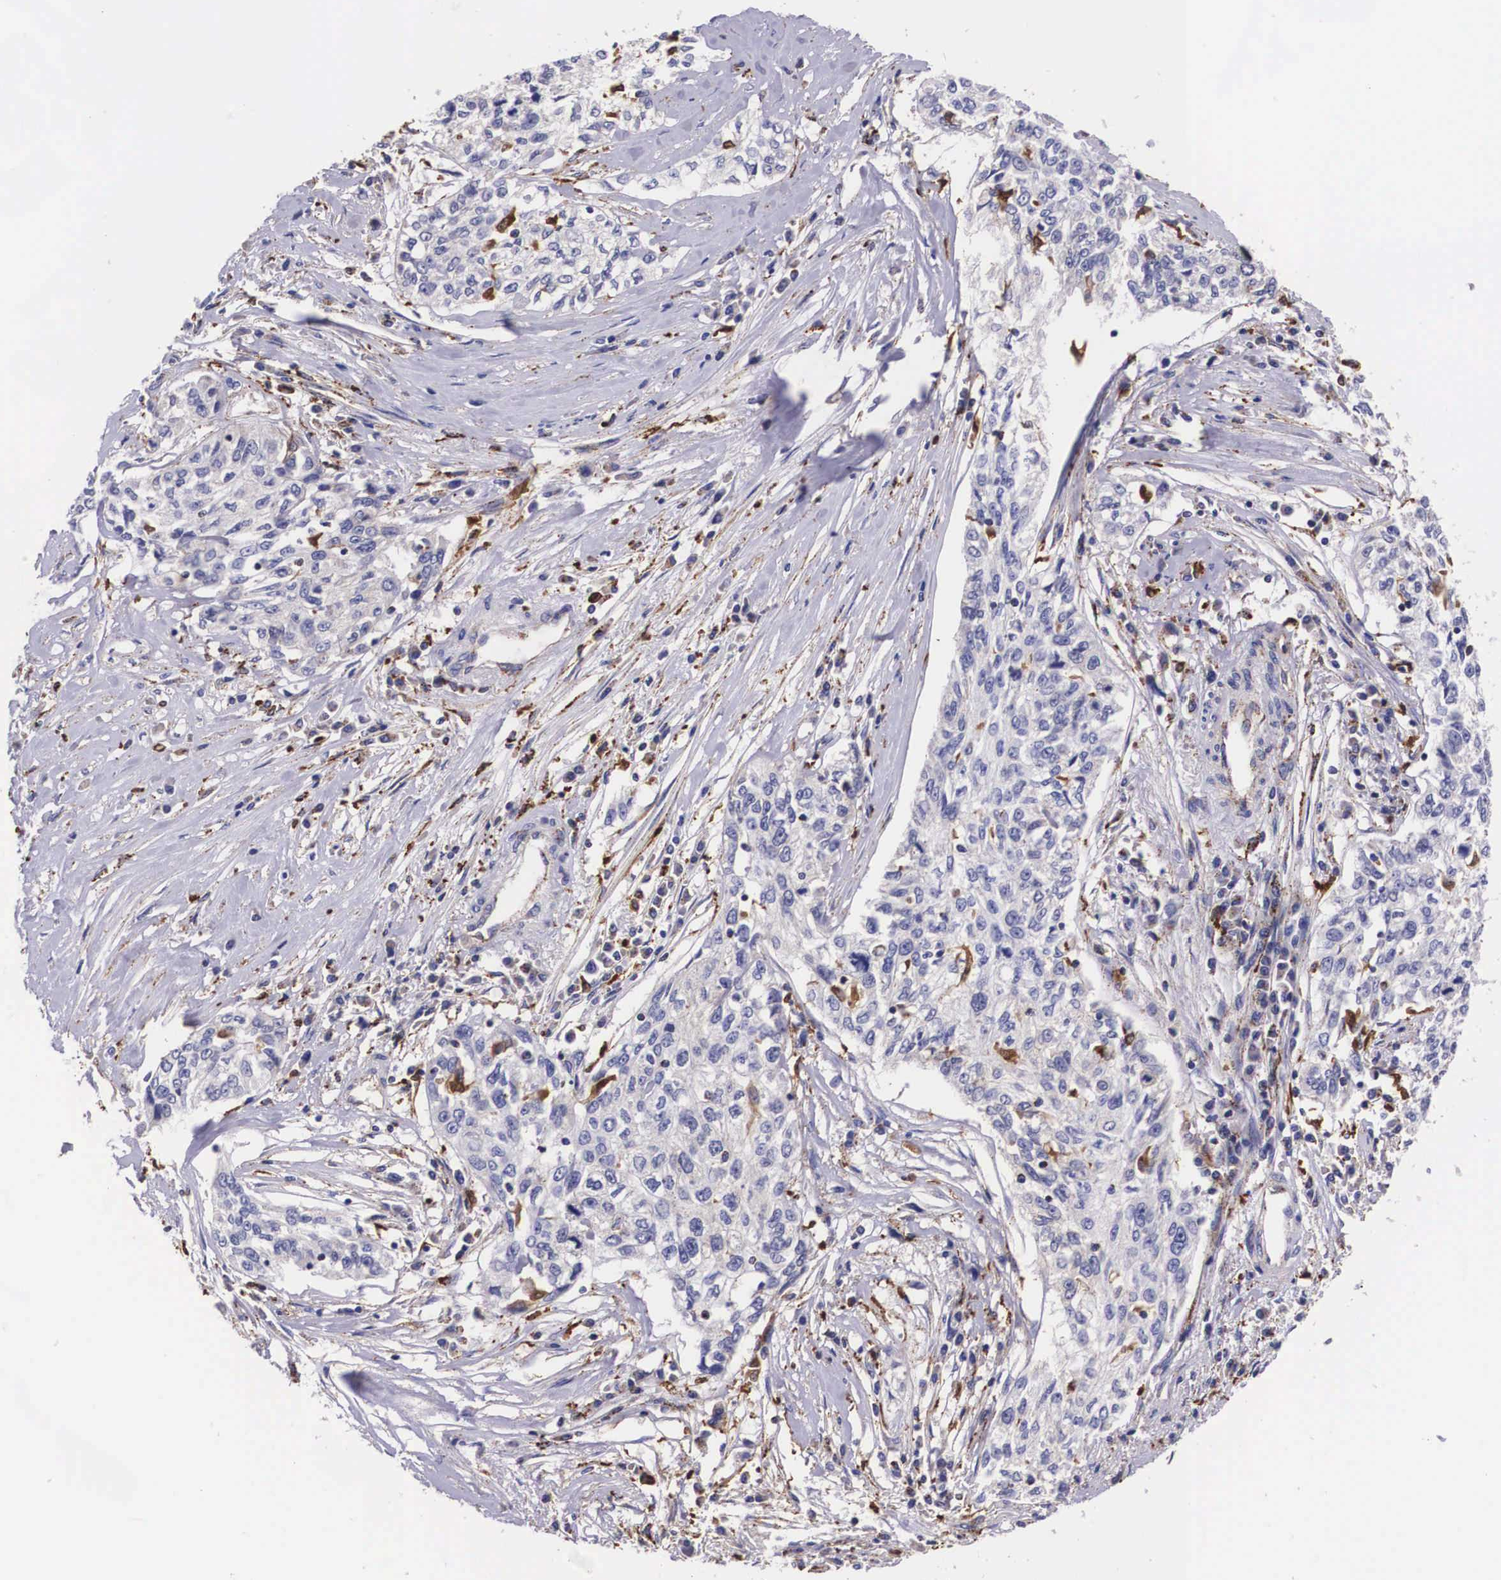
{"staining": {"intensity": "weak", "quantity": "25%-75%", "location": "cytoplasmic/membranous"}, "tissue": "cervical cancer", "cell_type": "Tumor cells", "image_type": "cancer", "snomed": [{"axis": "morphology", "description": "Squamous cell carcinoma, NOS"}, {"axis": "topography", "description": "Cervix"}], "caption": "Tumor cells demonstrate weak cytoplasmic/membranous positivity in about 25%-75% of cells in cervical squamous cell carcinoma.", "gene": "NAGA", "patient": {"sex": "female", "age": 57}}